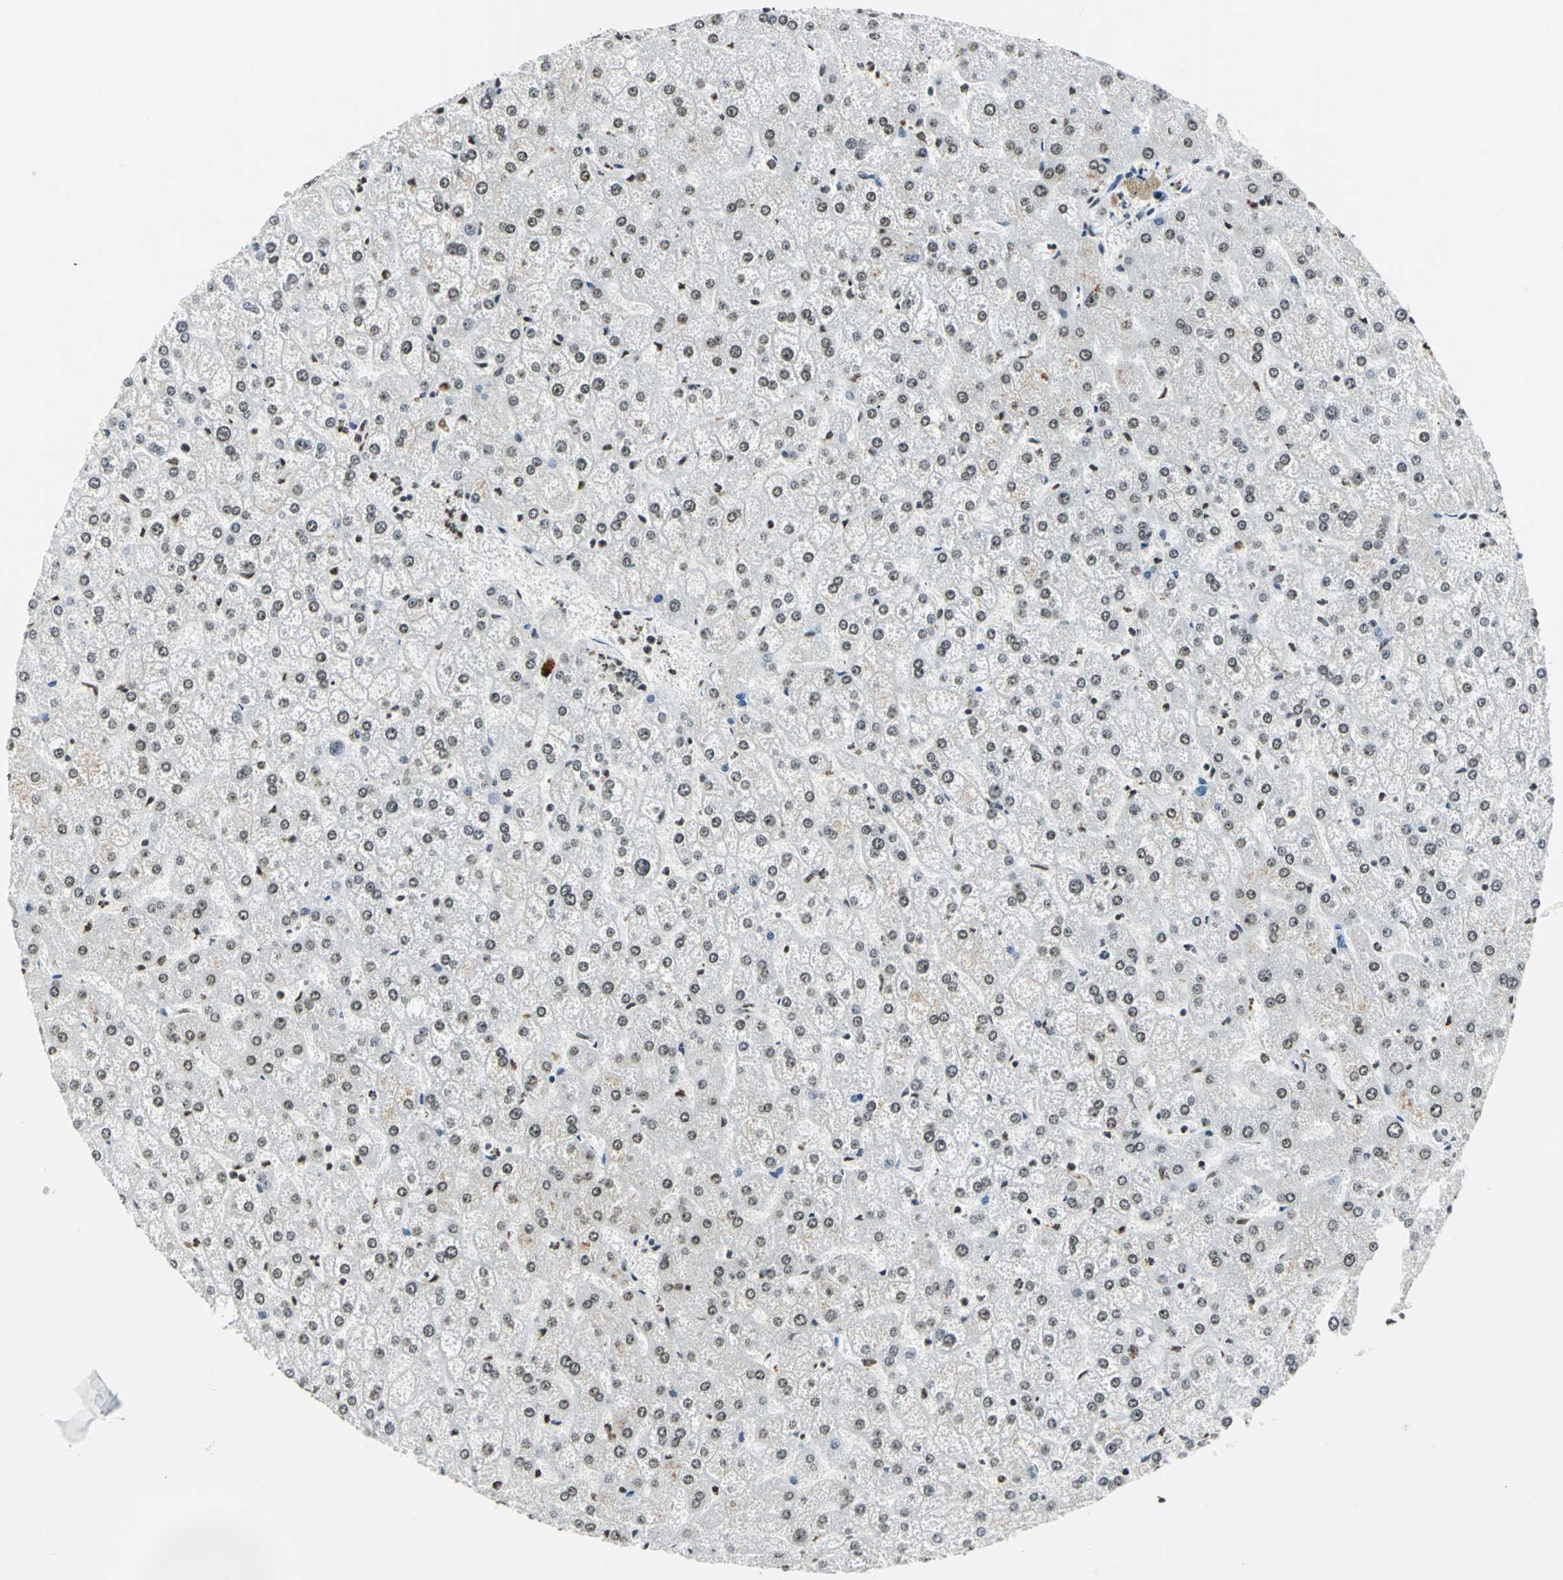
{"staining": {"intensity": "weak", "quantity": ">75%", "location": "nuclear"}, "tissue": "liver", "cell_type": "Cholangiocytes", "image_type": "normal", "snomed": [{"axis": "morphology", "description": "Normal tissue, NOS"}, {"axis": "topography", "description": "Liver"}], "caption": "This histopathology image displays unremarkable liver stained with IHC to label a protein in brown. The nuclear of cholangiocytes show weak positivity for the protein. Nuclei are counter-stained blue.", "gene": "MCM4", "patient": {"sex": "female", "age": 32}}